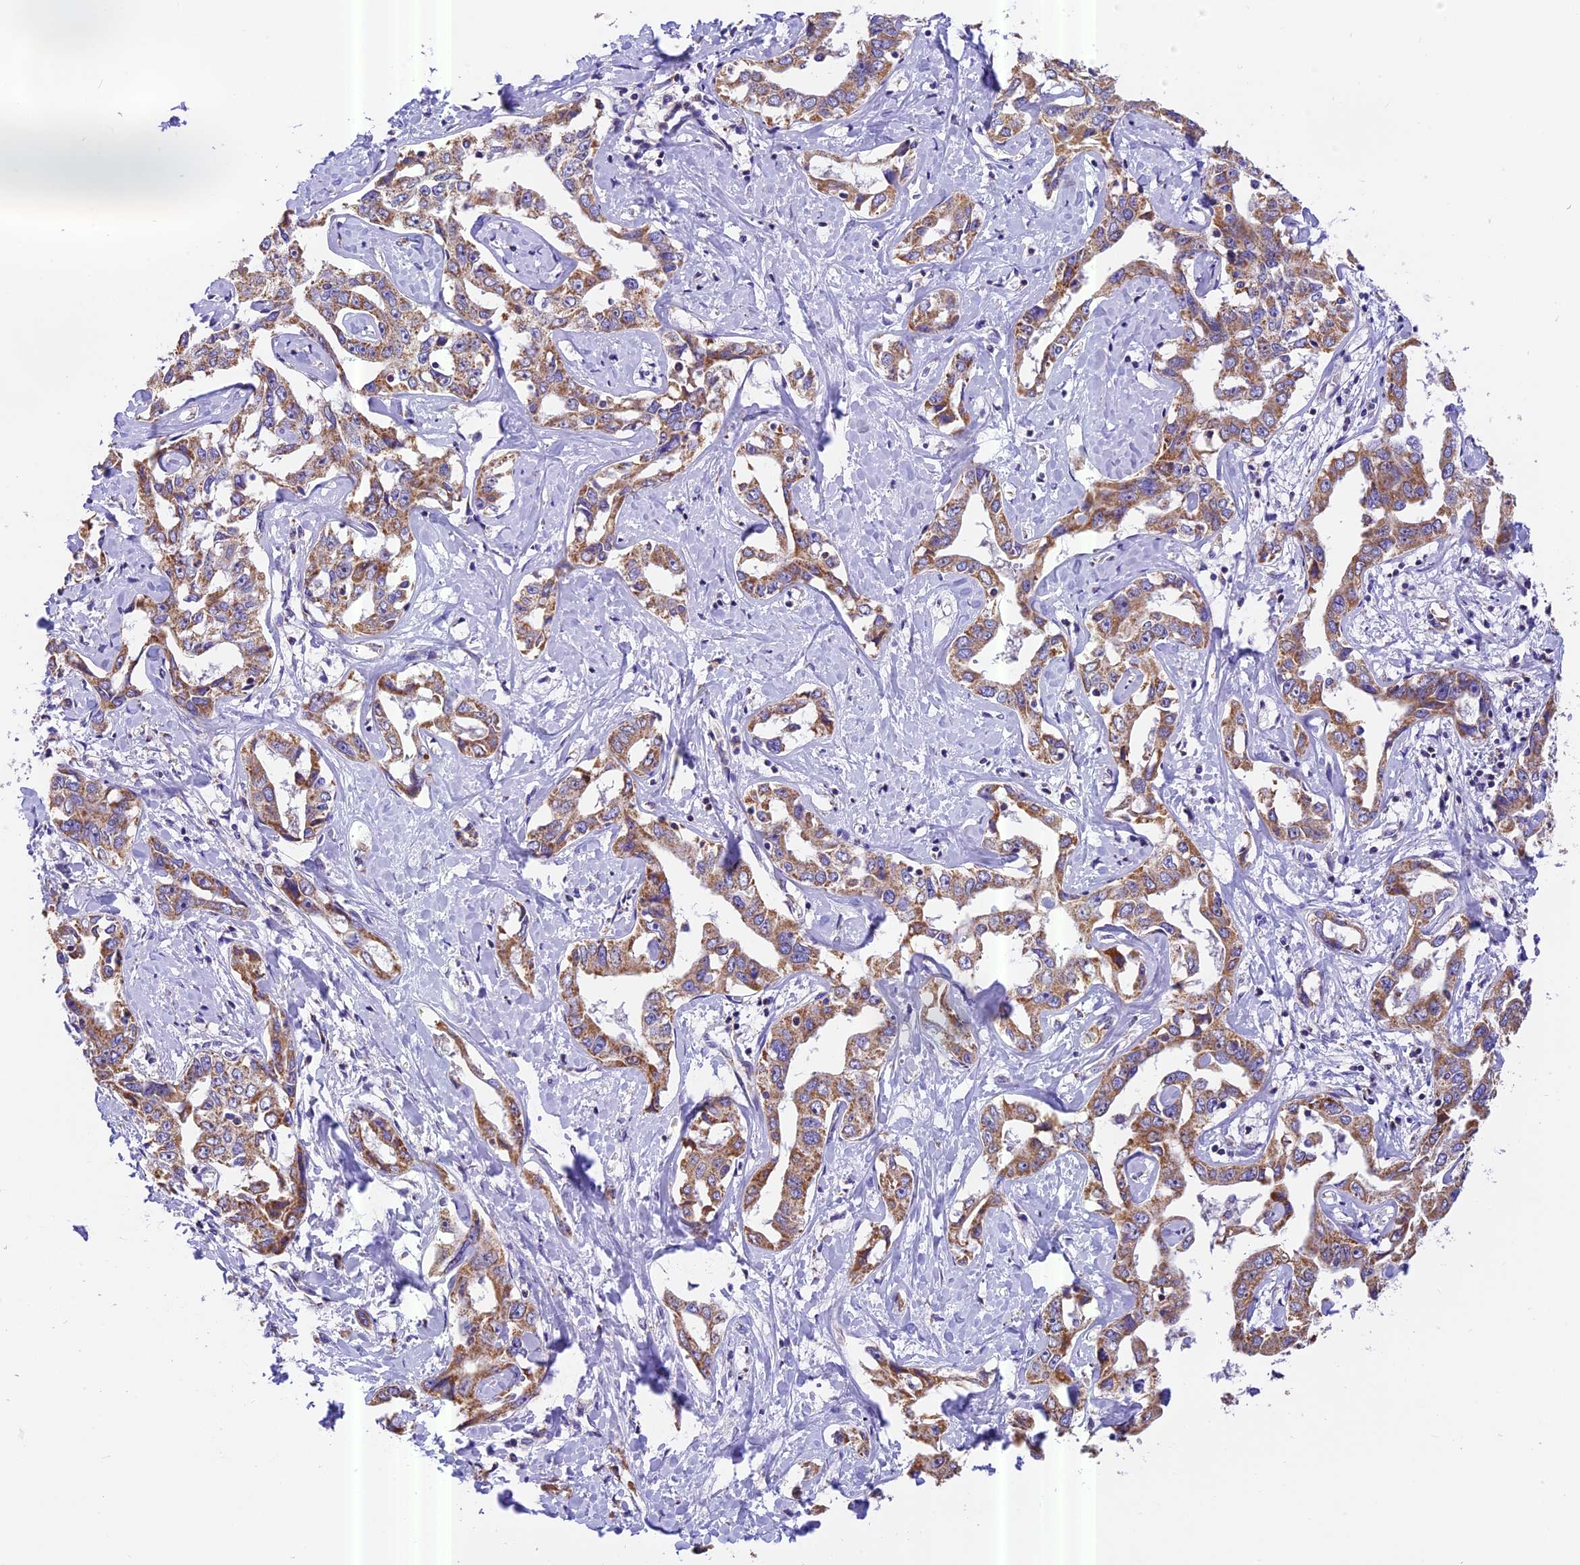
{"staining": {"intensity": "moderate", "quantity": ">75%", "location": "cytoplasmic/membranous"}, "tissue": "liver cancer", "cell_type": "Tumor cells", "image_type": "cancer", "snomed": [{"axis": "morphology", "description": "Cholangiocarcinoma"}, {"axis": "topography", "description": "Liver"}], "caption": "Approximately >75% of tumor cells in liver cancer demonstrate moderate cytoplasmic/membranous protein positivity as visualized by brown immunohistochemical staining.", "gene": "MGME1", "patient": {"sex": "male", "age": 59}}